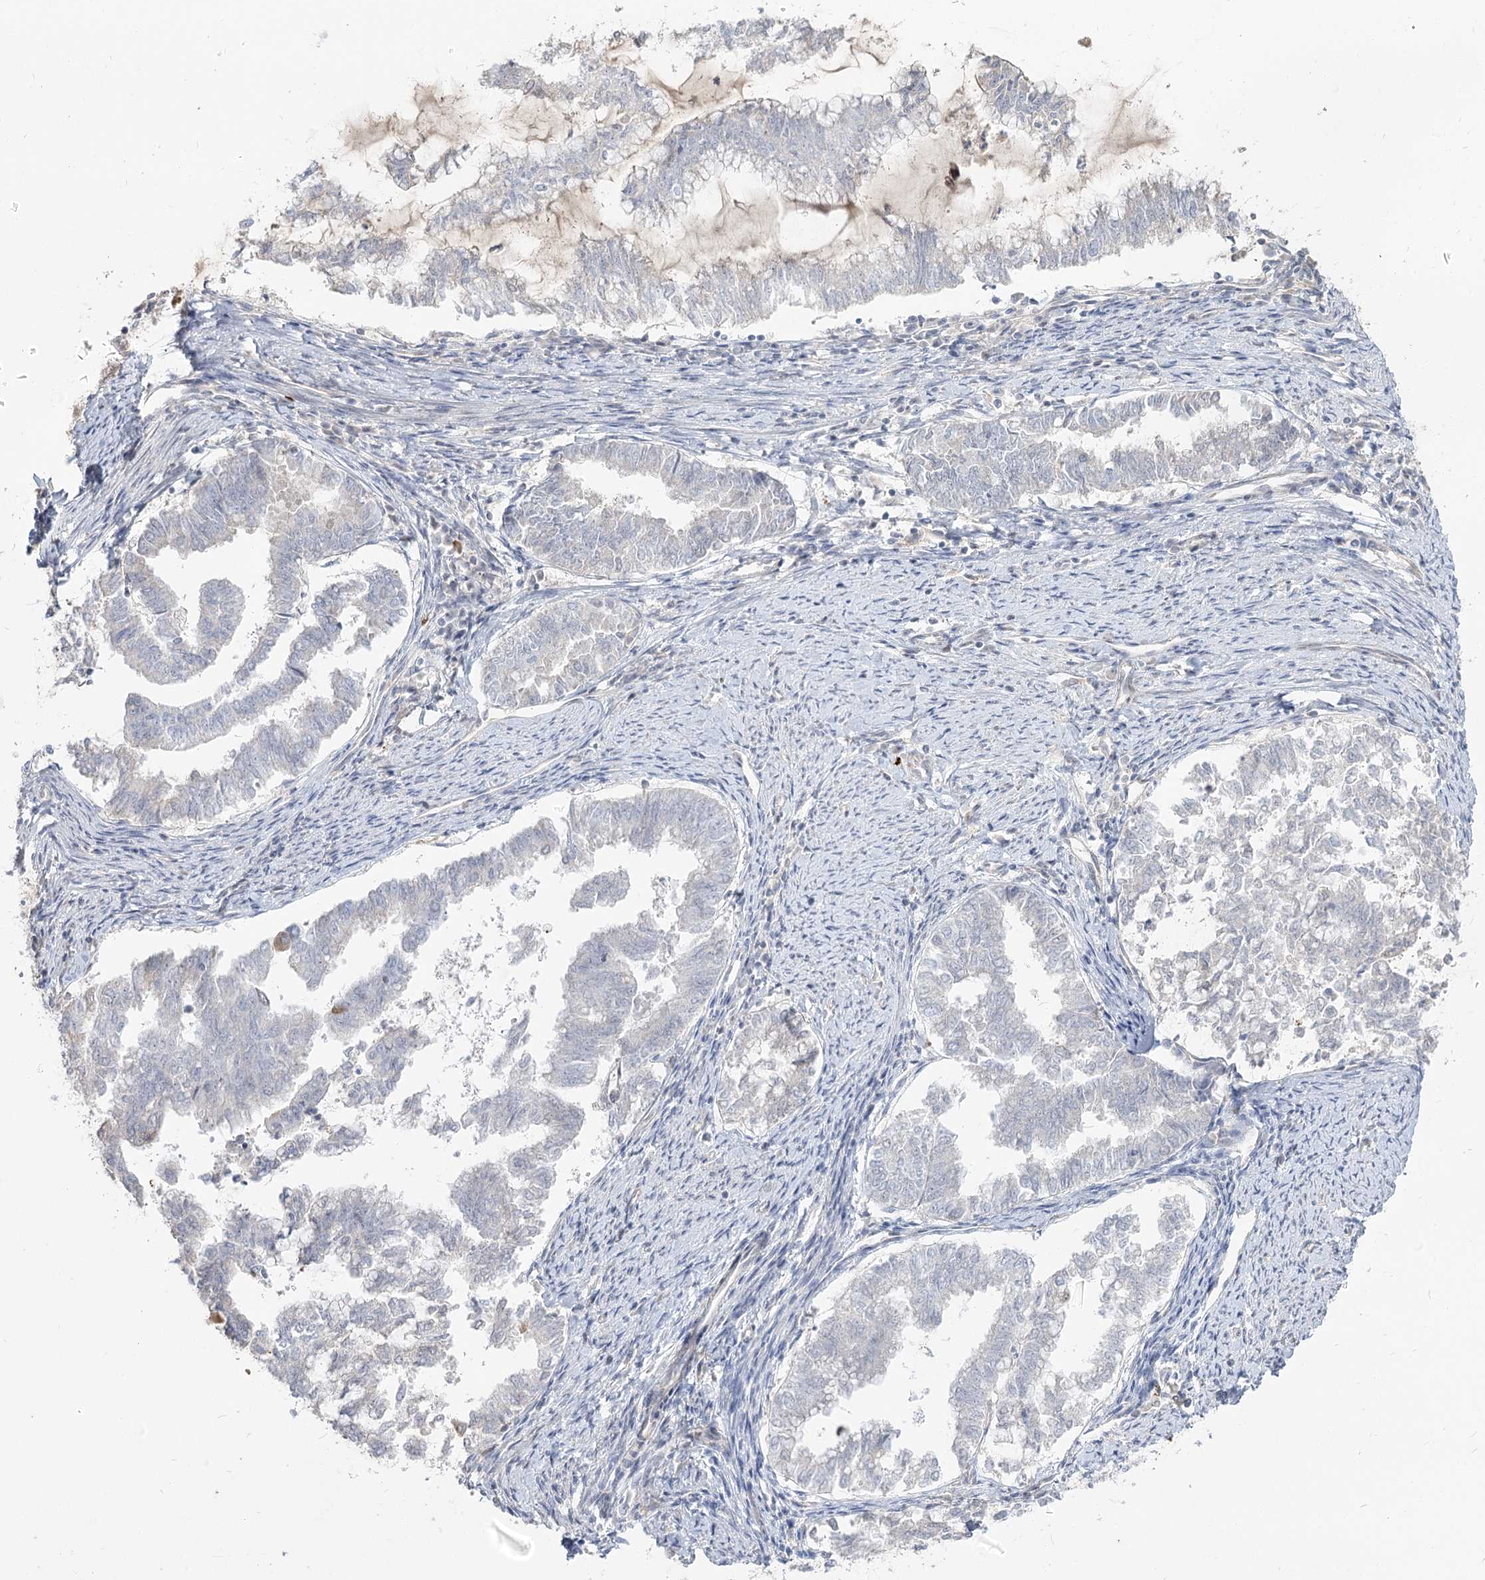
{"staining": {"intensity": "negative", "quantity": "none", "location": "none"}, "tissue": "endometrial cancer", "cell_type": "Tumor cells", "image_type": "cancer", "snomed": [{"axis": "morphology", "description": "Adenocarcinoma, NOS"}, {"axis": "topography", "description": "Endometrium"}], "caption": "Endometrial cancer (adenocarcinoma) was stained to show a protein in brown. There is no significant positivity in tumor cells.", "gene": "GUCY2C", "patient": {"sex": "female", "age": 79}}